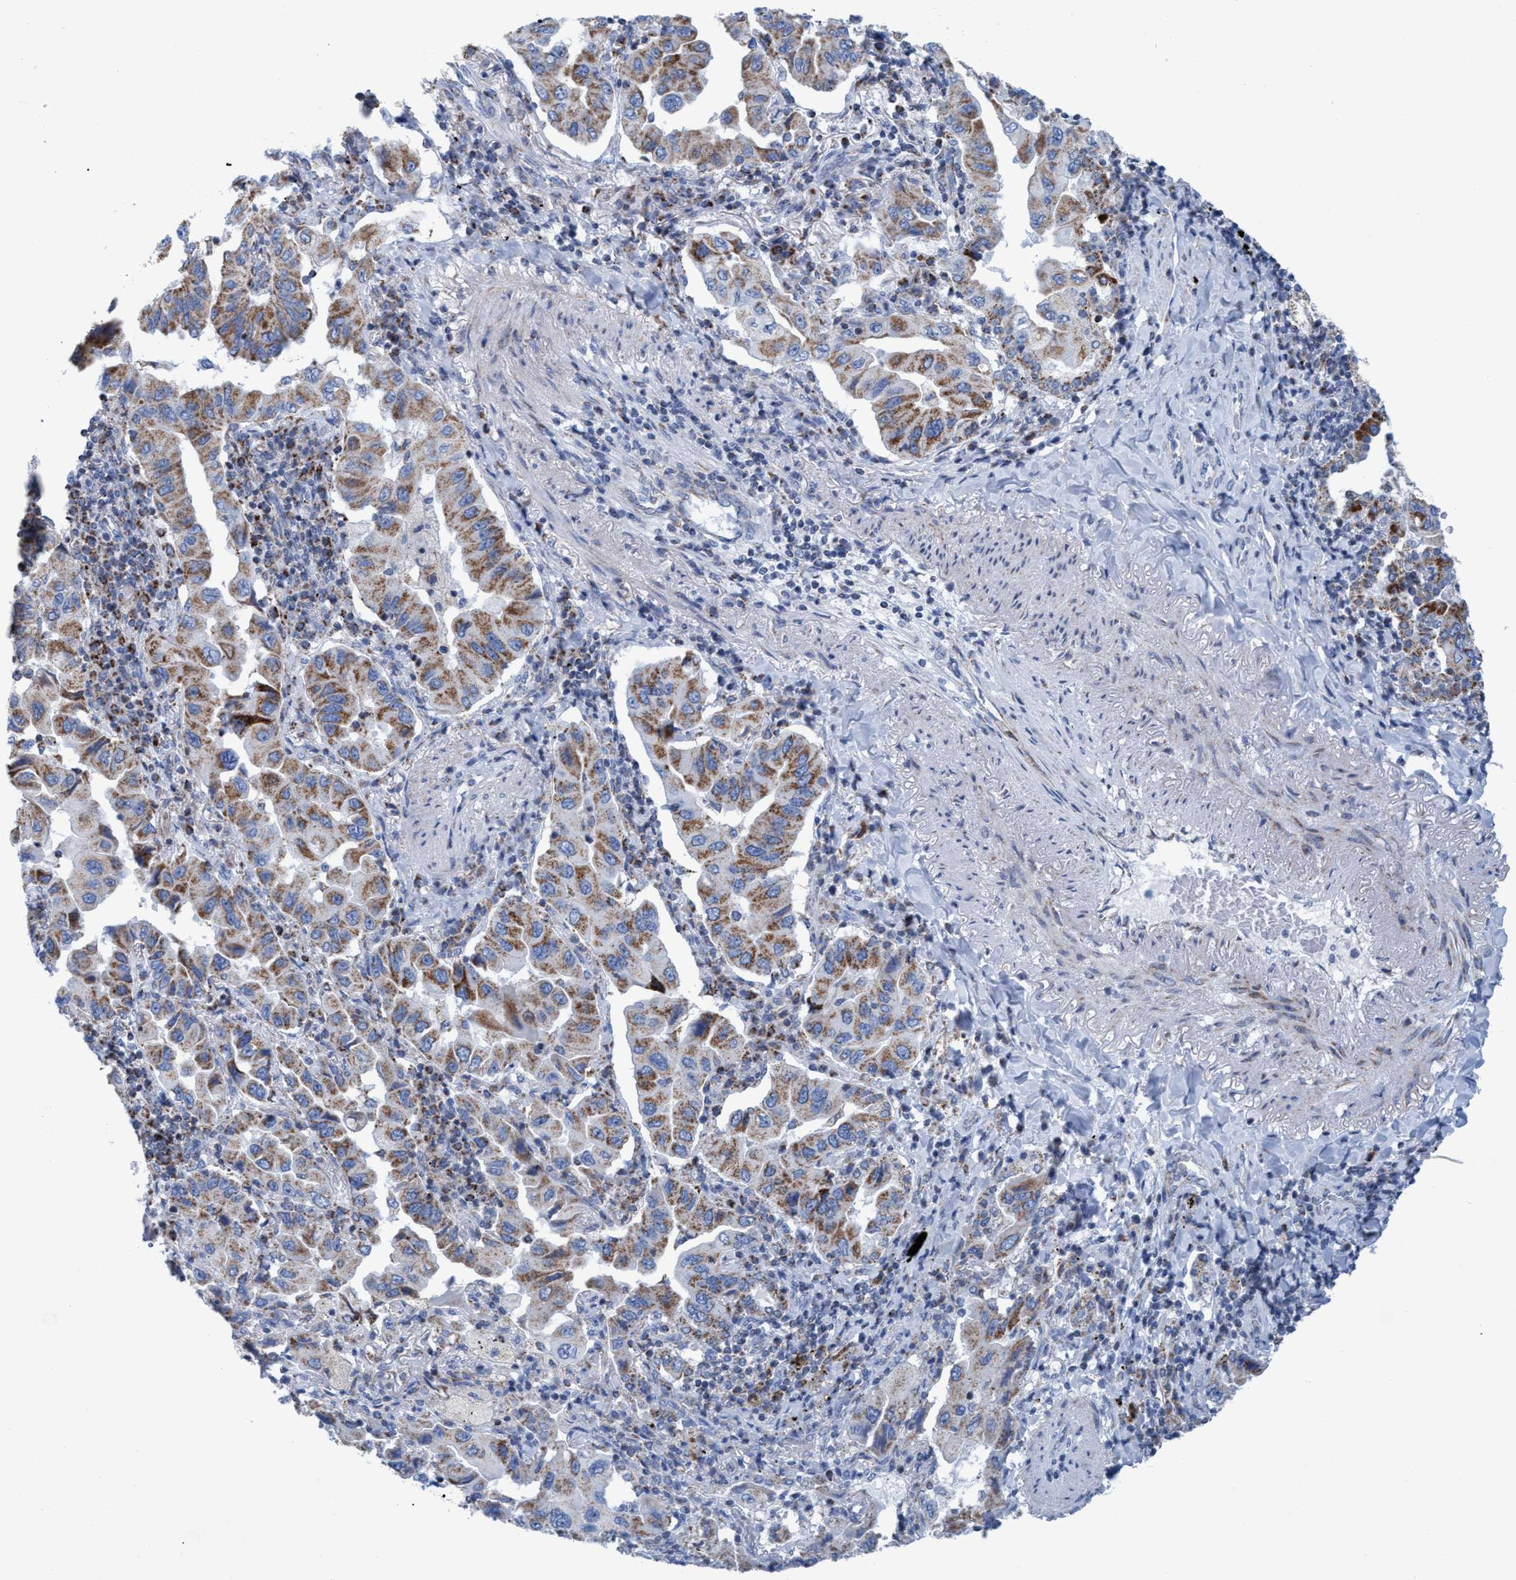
{"staining": {"intensity": "moderate", "quantity": ">75%", "location": "cytoplasmic/membranous"}, "tissue": "lung cancer", "cell_type": "Tumor cells", "image_type": "cancer", "snomed": [{"axis": "morphology", "description": "Adenocarcinoma, NOS"}, {"axis": "topography", "description": "Lung"}], "caption": "Human lung cancer stained for a protein (brown) demonstrates moderate cytoplasmic/membranous positive expression in approximately >75% of tumor cells.", "gene": "GGA3", "patient": {"sex": "female", "age": 65}}